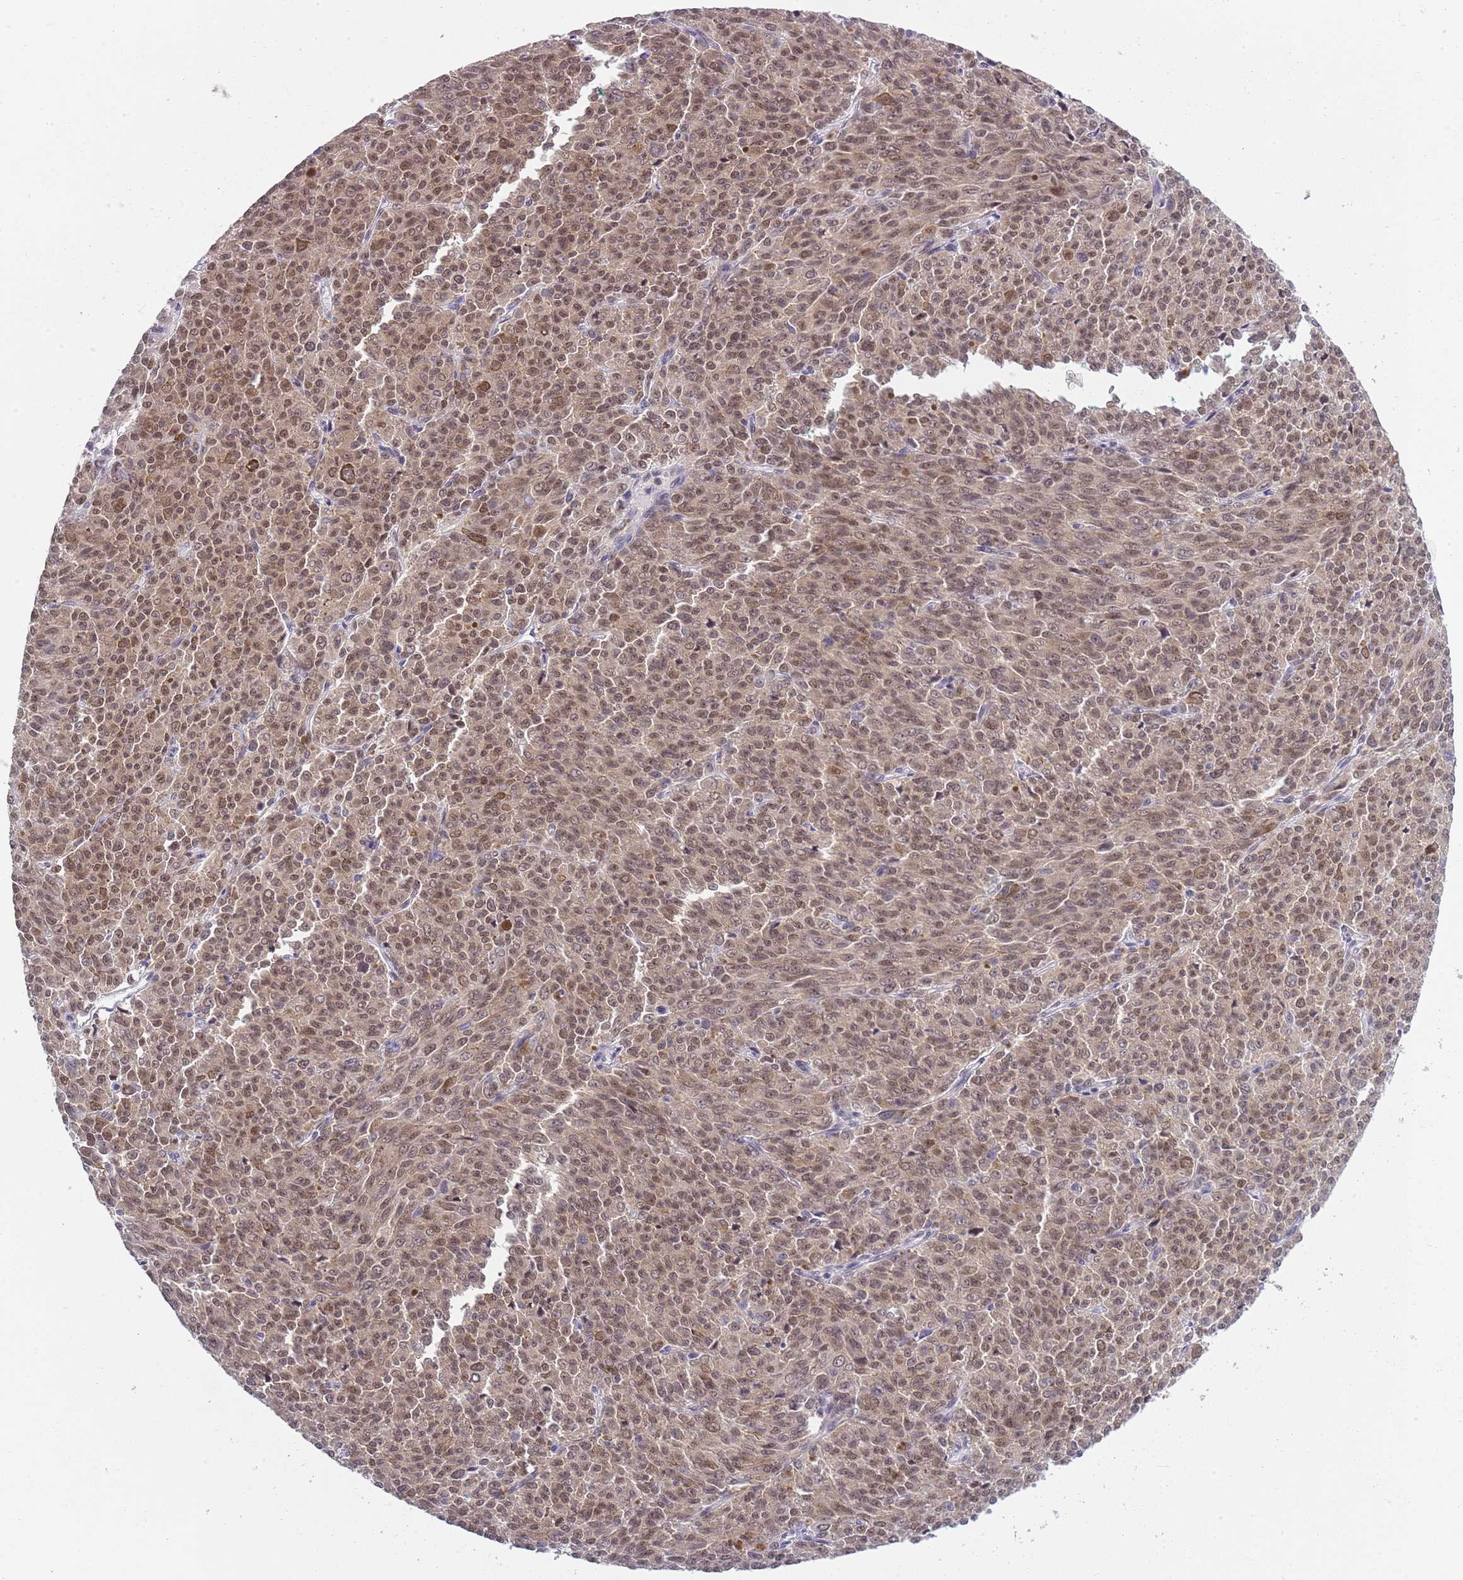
{"staining": {"intensity": "moderate", "quantity": ">75%", "location": "cytoplasmic/membranous,nuclear"}, "tissue": "melanoma", "cell_type": "Tumor cells", "image_type": "cancer", "snomed": [{"axis": "morphology", "description": "Malignant melanoma, NOS"}, {"axis": "topography", "description": "Skin"}], "caption": "Immunohistochemistry histopathology image of human melanoma stained for a protein (brown), which shows medium levels of moderate cytoplasmic/membranous and nuclear expression in about >75% of tumor cells.", "gene": "SEPHS2", "patient": {"sex": "female", "age": 52}}